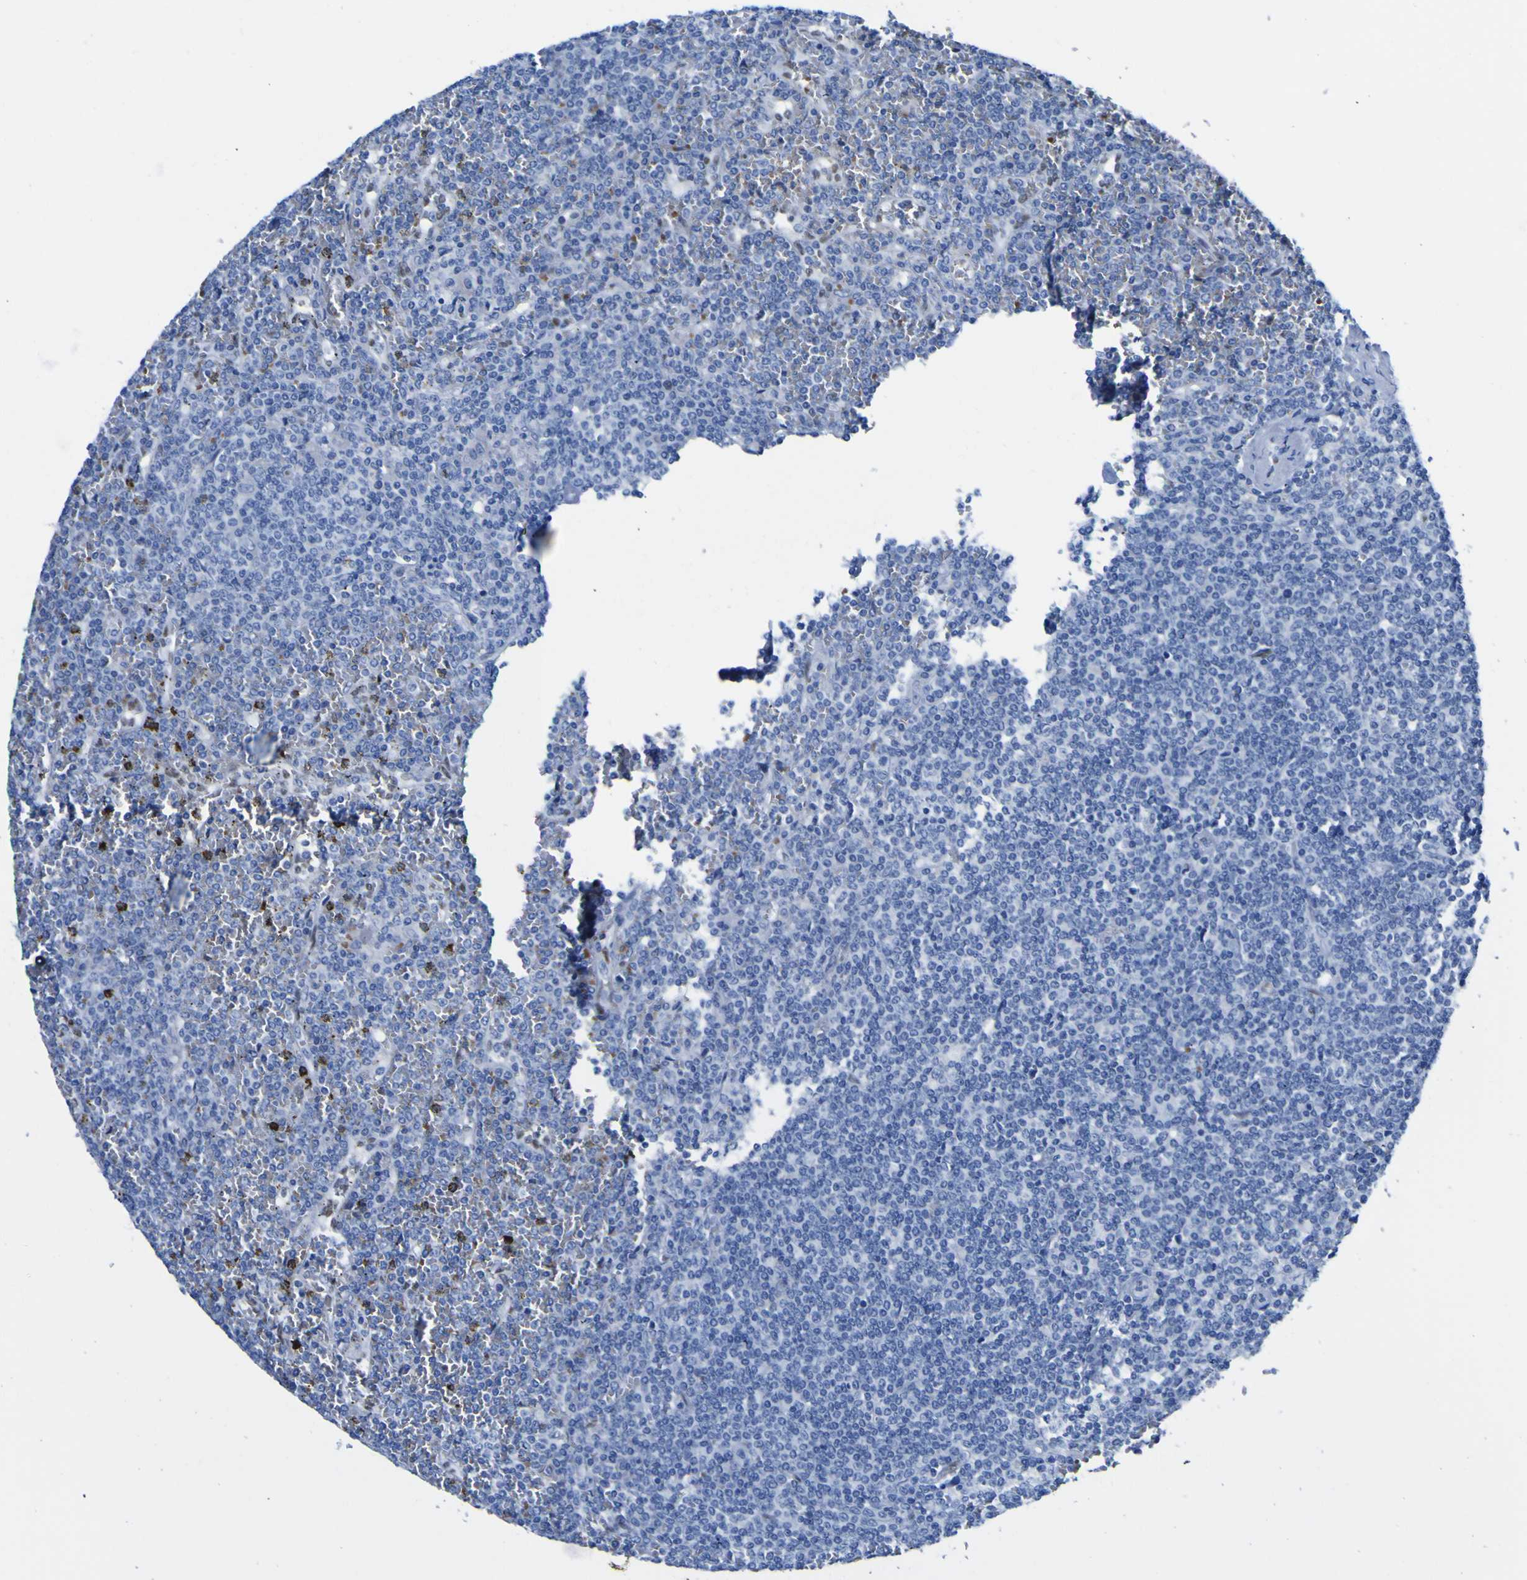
{"staining": {"intensity": "negative", "quantity": "none", "location": "none"}, "tissue": "lymphoma", "cell_type": "Tumor cells", "image_type": "cancer", "snomed": [{"axis": "morphology", "description": "Malignant lymphoma, non-Hodgkin's type, Low grade"}, {"axis": "topography", "description": "Spleen"}], "caption": "A micrograph of human low-grade malignant lymphoma, non-Hodgkin's type is negative for staining in tumor cells. The staining is performed using DAB brown chromogen with nuclei counter-stained in using hematoxylin.", "gene": "DACH1", "patient": {"sex": "female", "age": 19}}